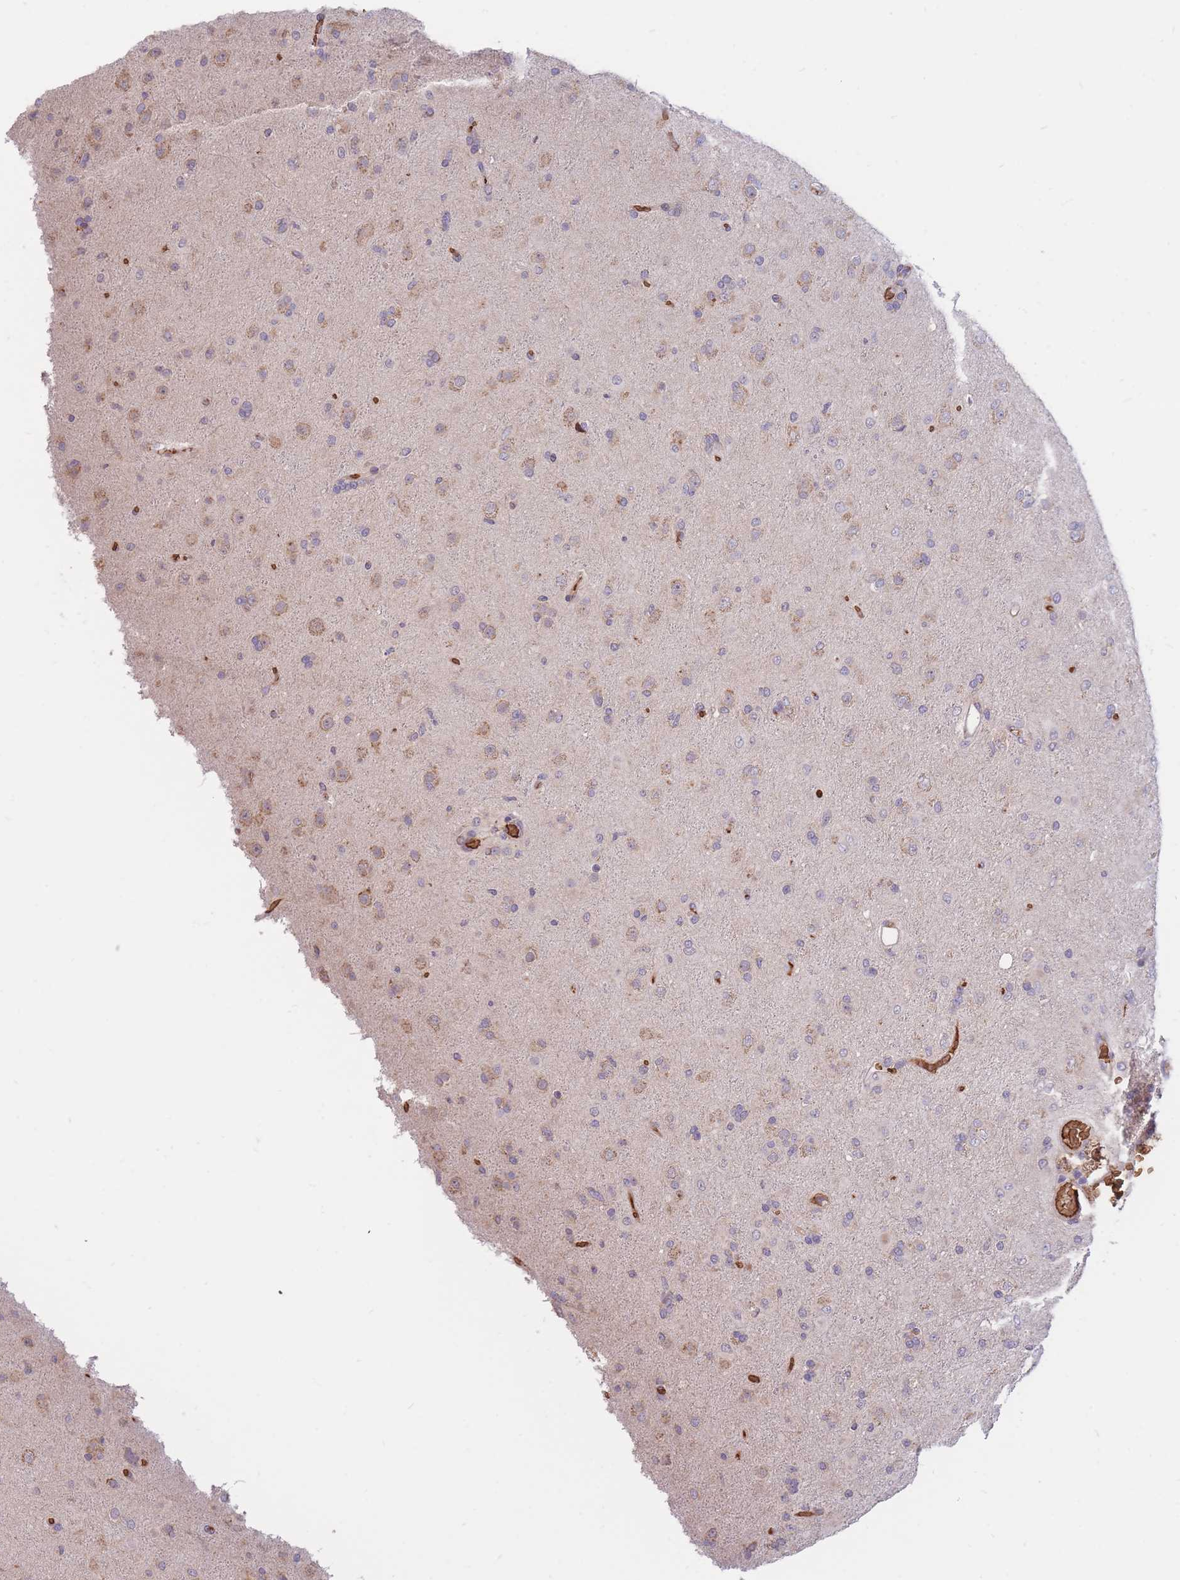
{"staining": {"intensity": "negative", "quantity": "none", "location": "none"}, "tissue": "glioma", "cell_type": "Tumor cells", "image_type": "cancer", "snomed": [{"axis": "morphology", "description": "Glioma, malignant, Low grade"}, {"axis": "topography", "description": "Brain"}], "caption": "Tumor cells are negative for brown protein staining in low-grade glioma (malignant).", "gene": "ATP10D", "patient": {"sex": "male", "age": 65}}